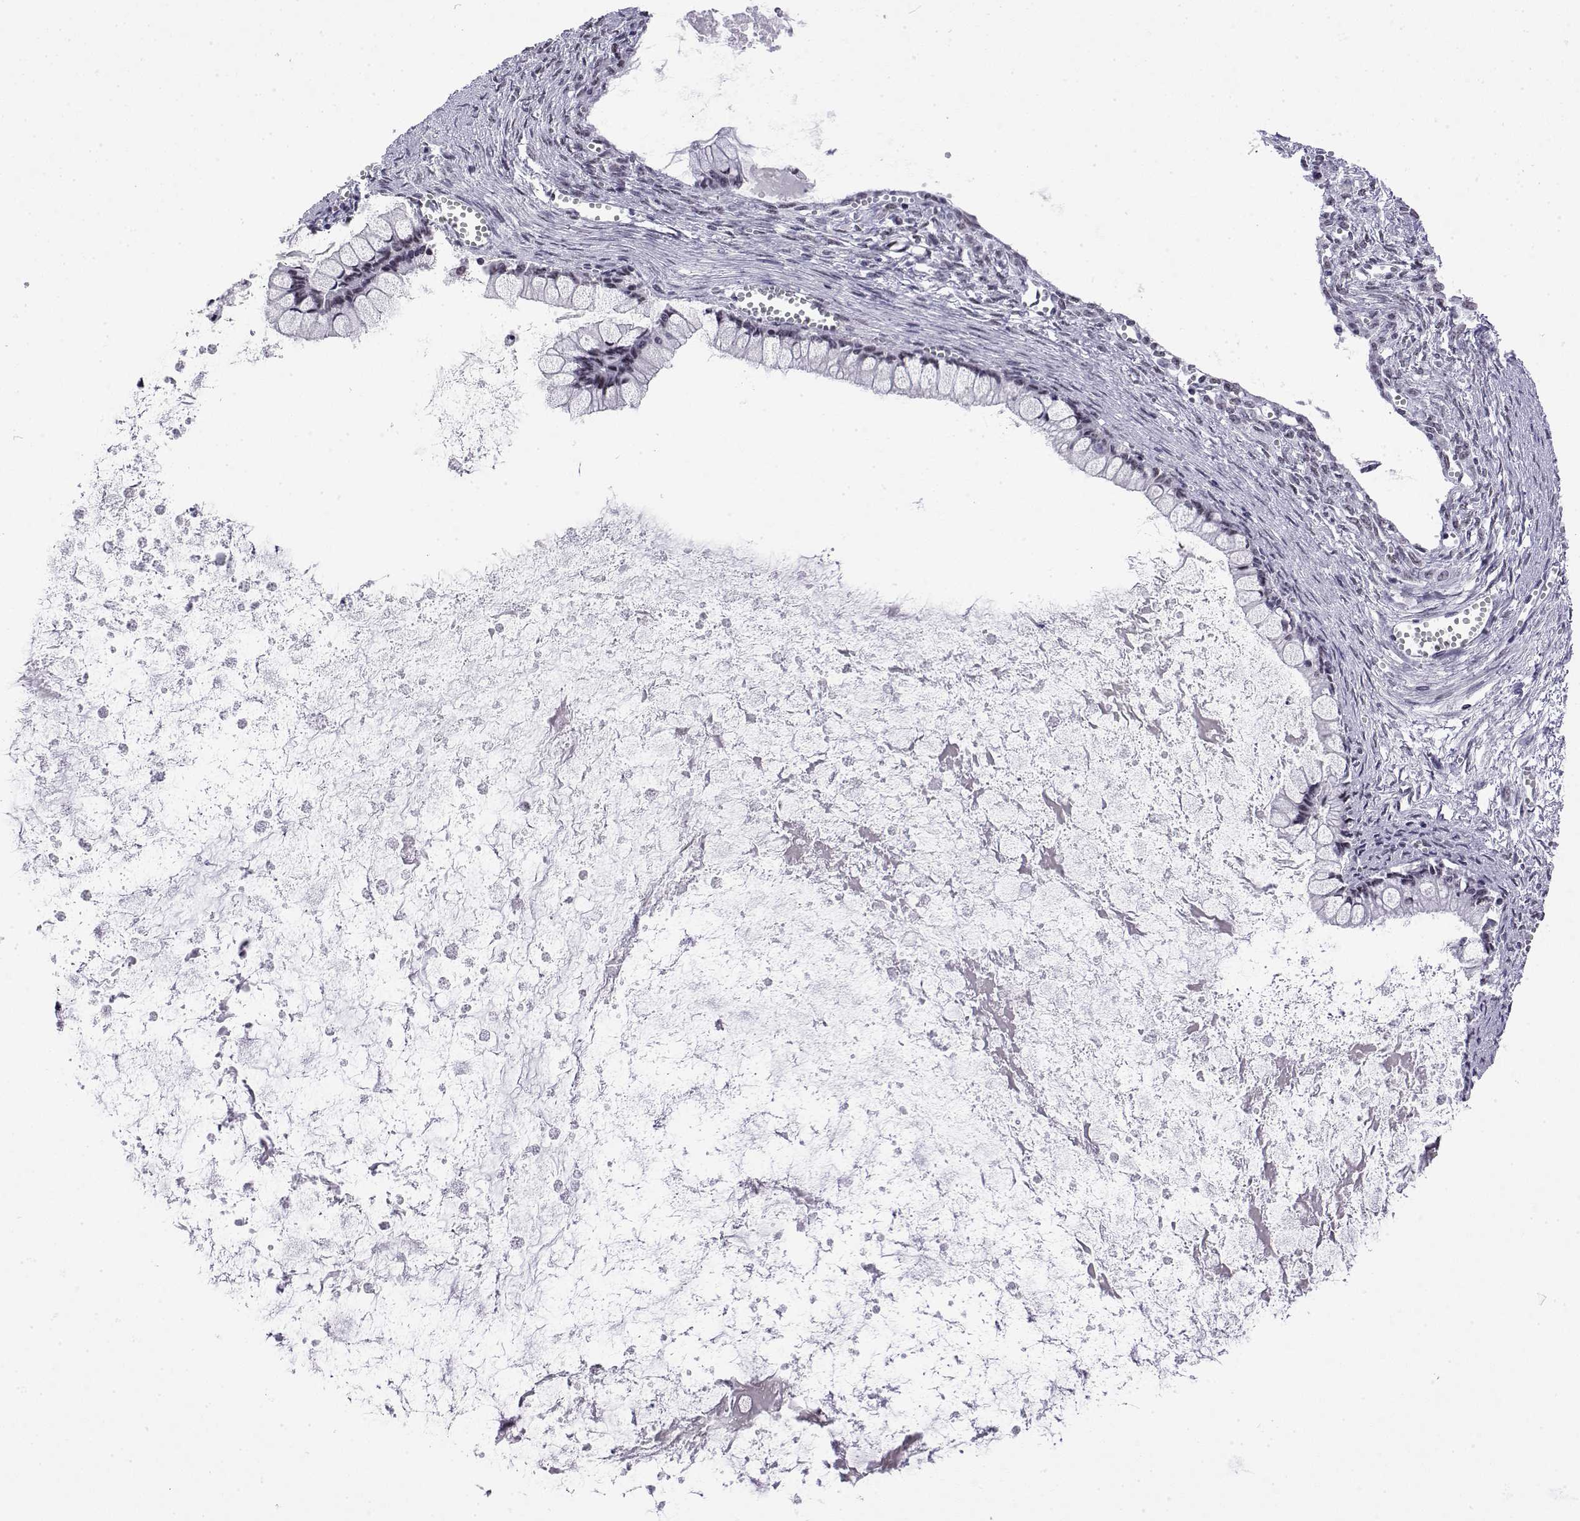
{"staining": {"intensity": "negative", "quantity": "none", "location": "none"}, "tissue": "ovarian cancer", "cell_type": "Tumor cells", "image_type": "cancer", "snomed": [{"axis": "morphology", "description": "Cystadenocarcinoma, mucinous, NOS"}, {"axis": "topography", "description": "Ovary"}], "caption": "Immunohistochemical staining of human mucinous cystadenocarcinoma (ovarian) exhibits no significant positivity in tumor cells.", "gene": "POLDIP3", "patient": {"sex": "female", "age": 67}}